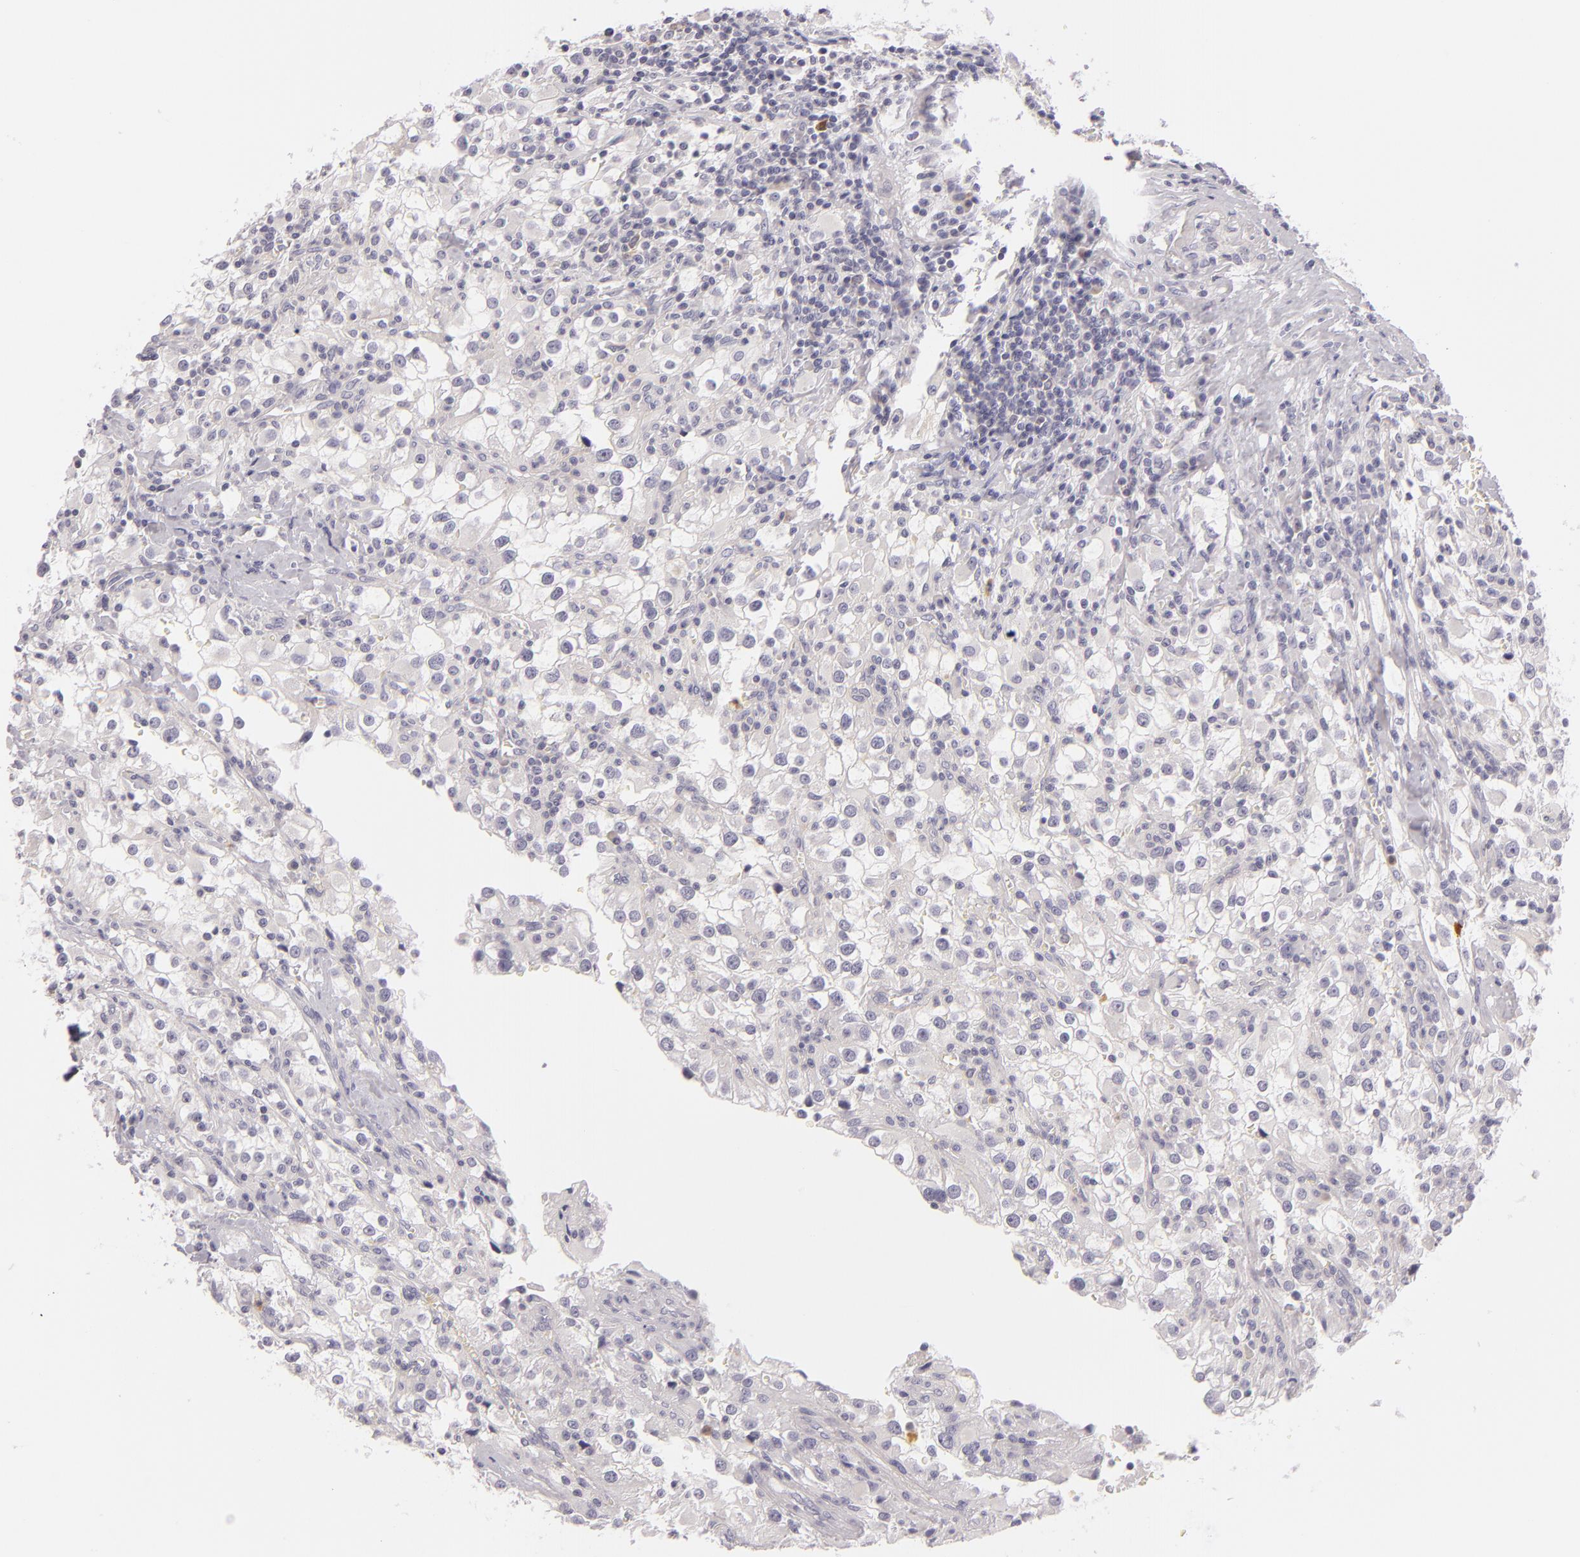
{"staining": {"intensity": "negative", "quantity": "none", "location": "none"}, "tissue": "renal cancer", "cell_type": "Tumor cells", "image_type": "cancer", "snomed": [{"axis": "morphology", "description": "Adenocarcinoma, NOS"}, {"axis": "topography", "description": "Kidney"}], "caption": "Tumor cells are negative for protein expression in human renal cancer.", "gene": "FAM181A", "patient": {"sex": "female", "age": 52}}